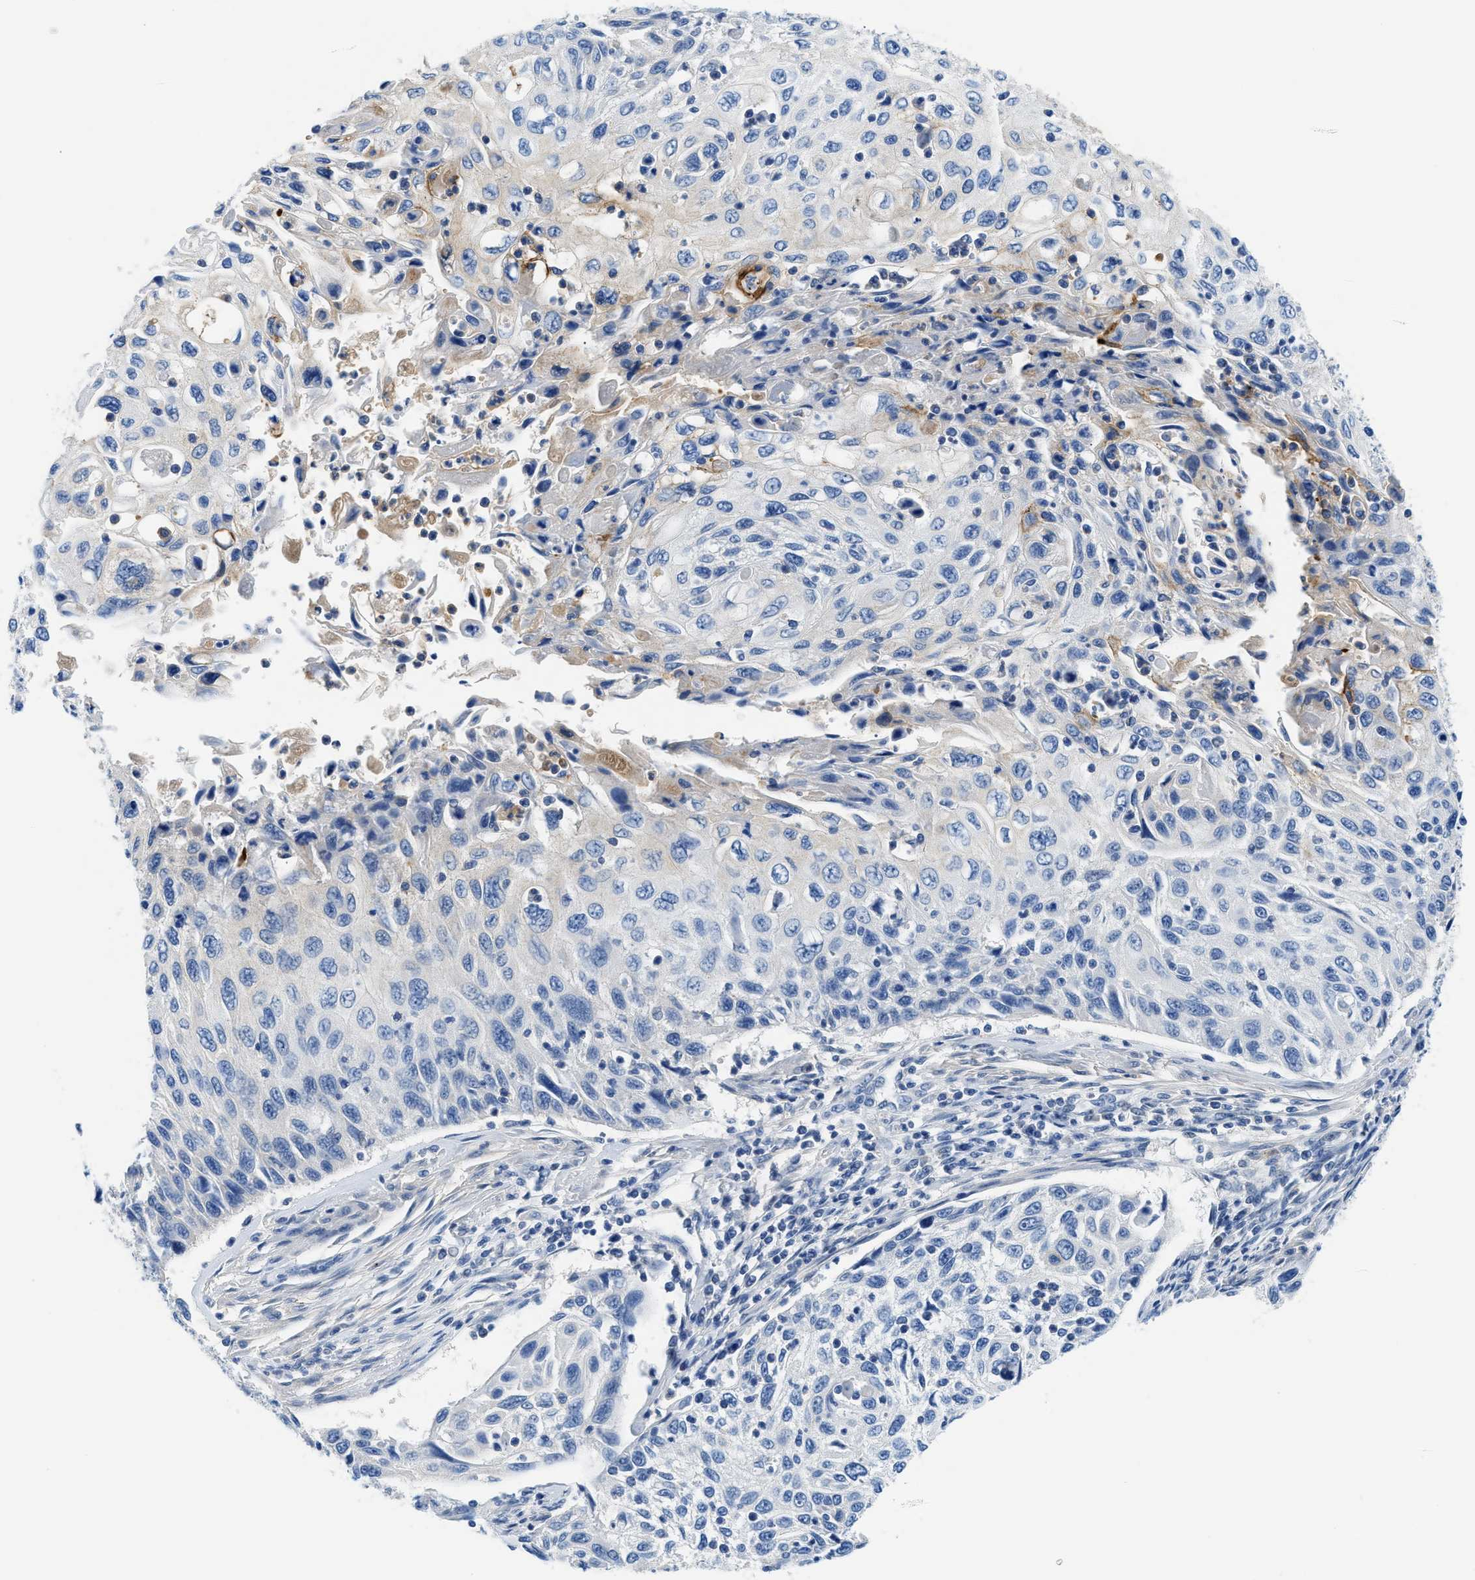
{"staining": {"intensity": "negative", "quantity": "none", "location": "none"}, "tissue": "cervical cancer", "cell_type": "Tumor cells", "image_type": "cancer", "snomed": [{"axis": "morphology", "description": "Squamous cell carcinoma, NOS"}, {"axis": "topography", "description": "Cervix"}], "caption": "This is an immunohistochemistry photomicrograph of human squamous cell carcinoma (cervical). There is no staining in tumor cells.", "gene": "MBL2", "patient": {"sex": "female", "age": 70}}